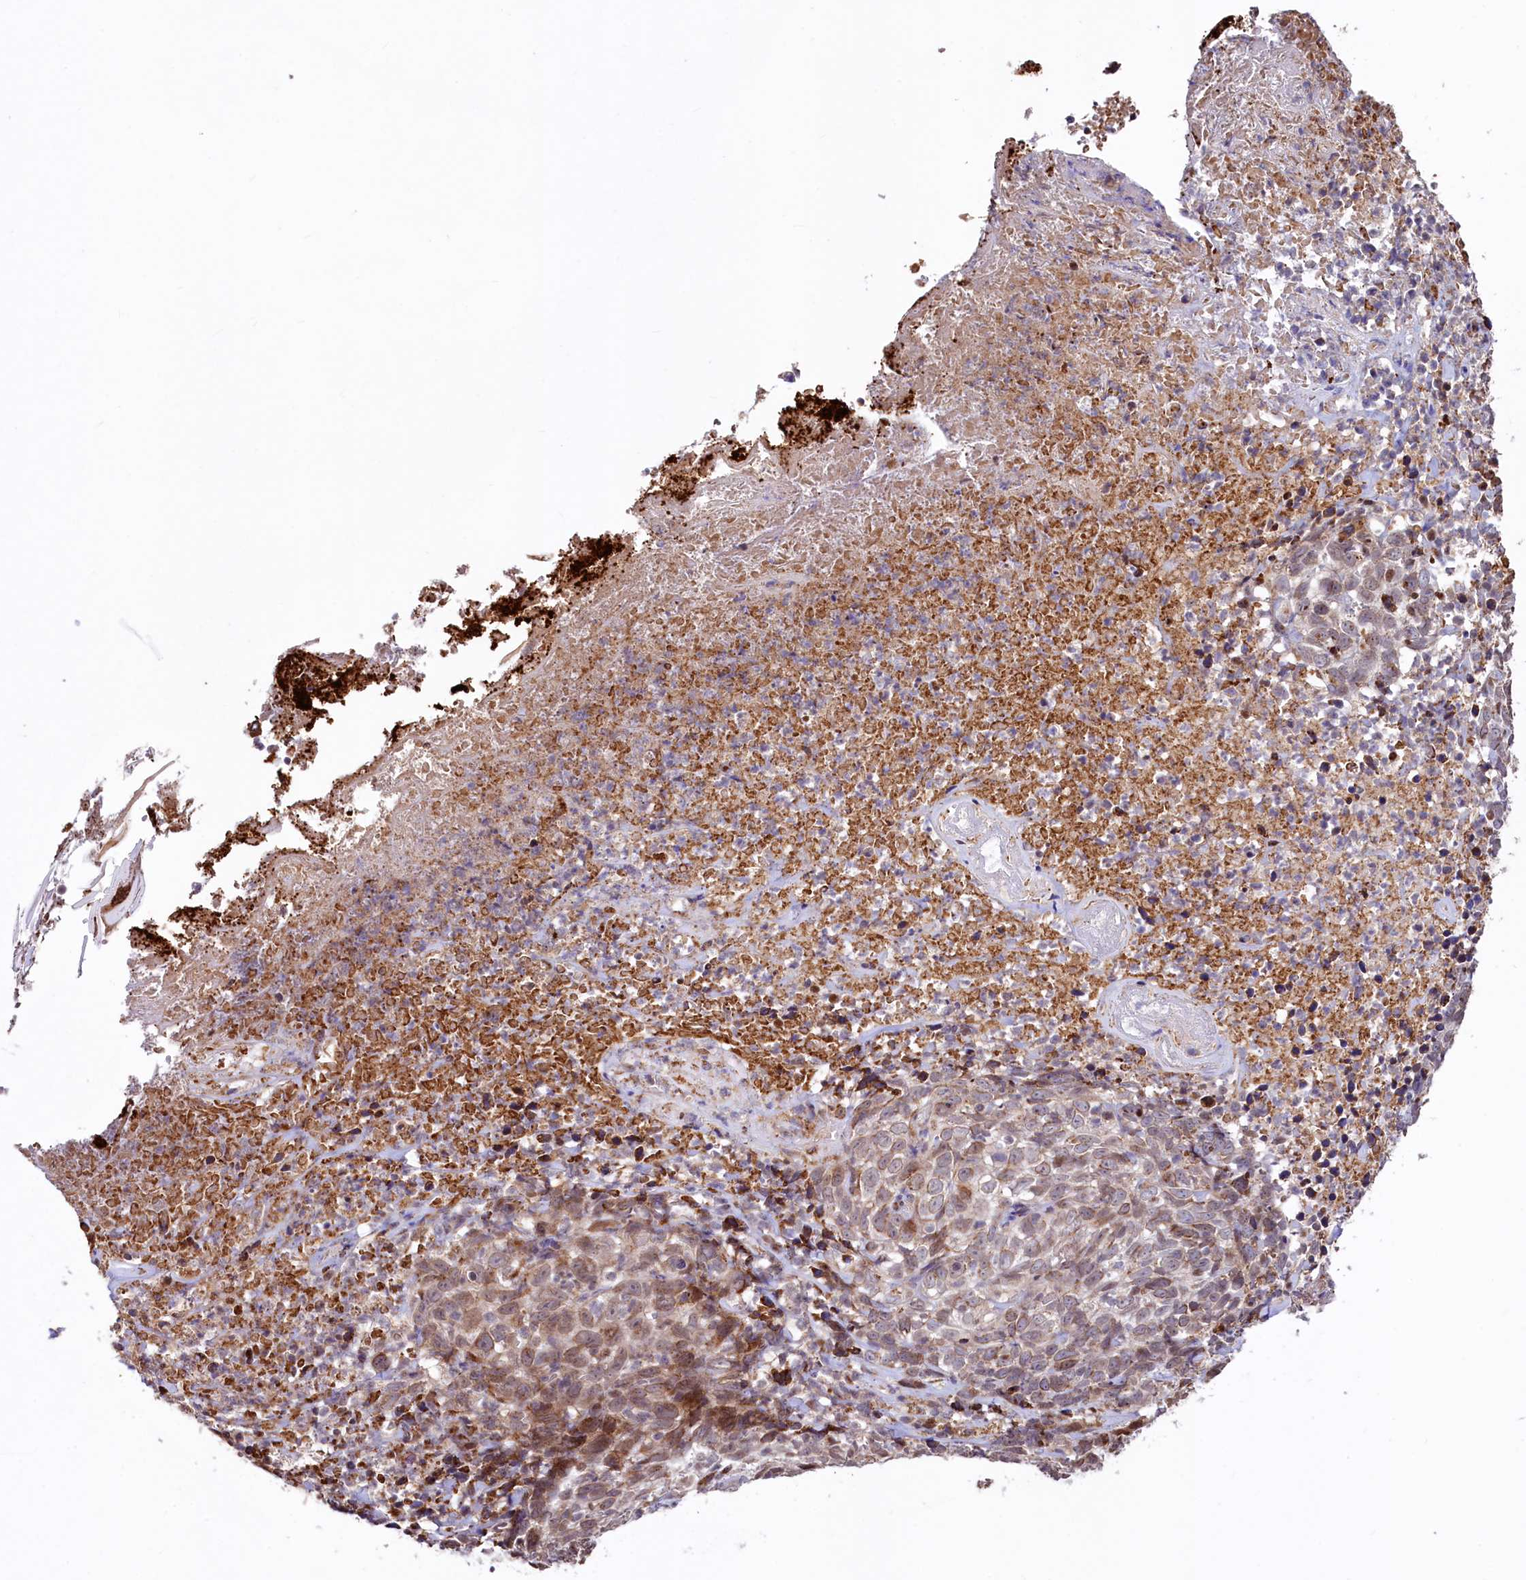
{"staining": {"intensity": "moderate", "quantity": "25%-75%", "location": "cytoplasmic/membranous"}, "tissue": "skin cancer", "cell_type": "Tumor cells", "image_type": "cancer", "snomed": [{"axis": "morphology", "description": "Basal cell carcinoma"}, {"axis": "topography", "description": "Skin"}], "caption": "Moderate cytoplasmic/membranous expression is appreciated in about 25%-75% of tumor cells in skin cancer.", "gene": "C5orf15", "patient": {"sex": "female", "age": 84}}